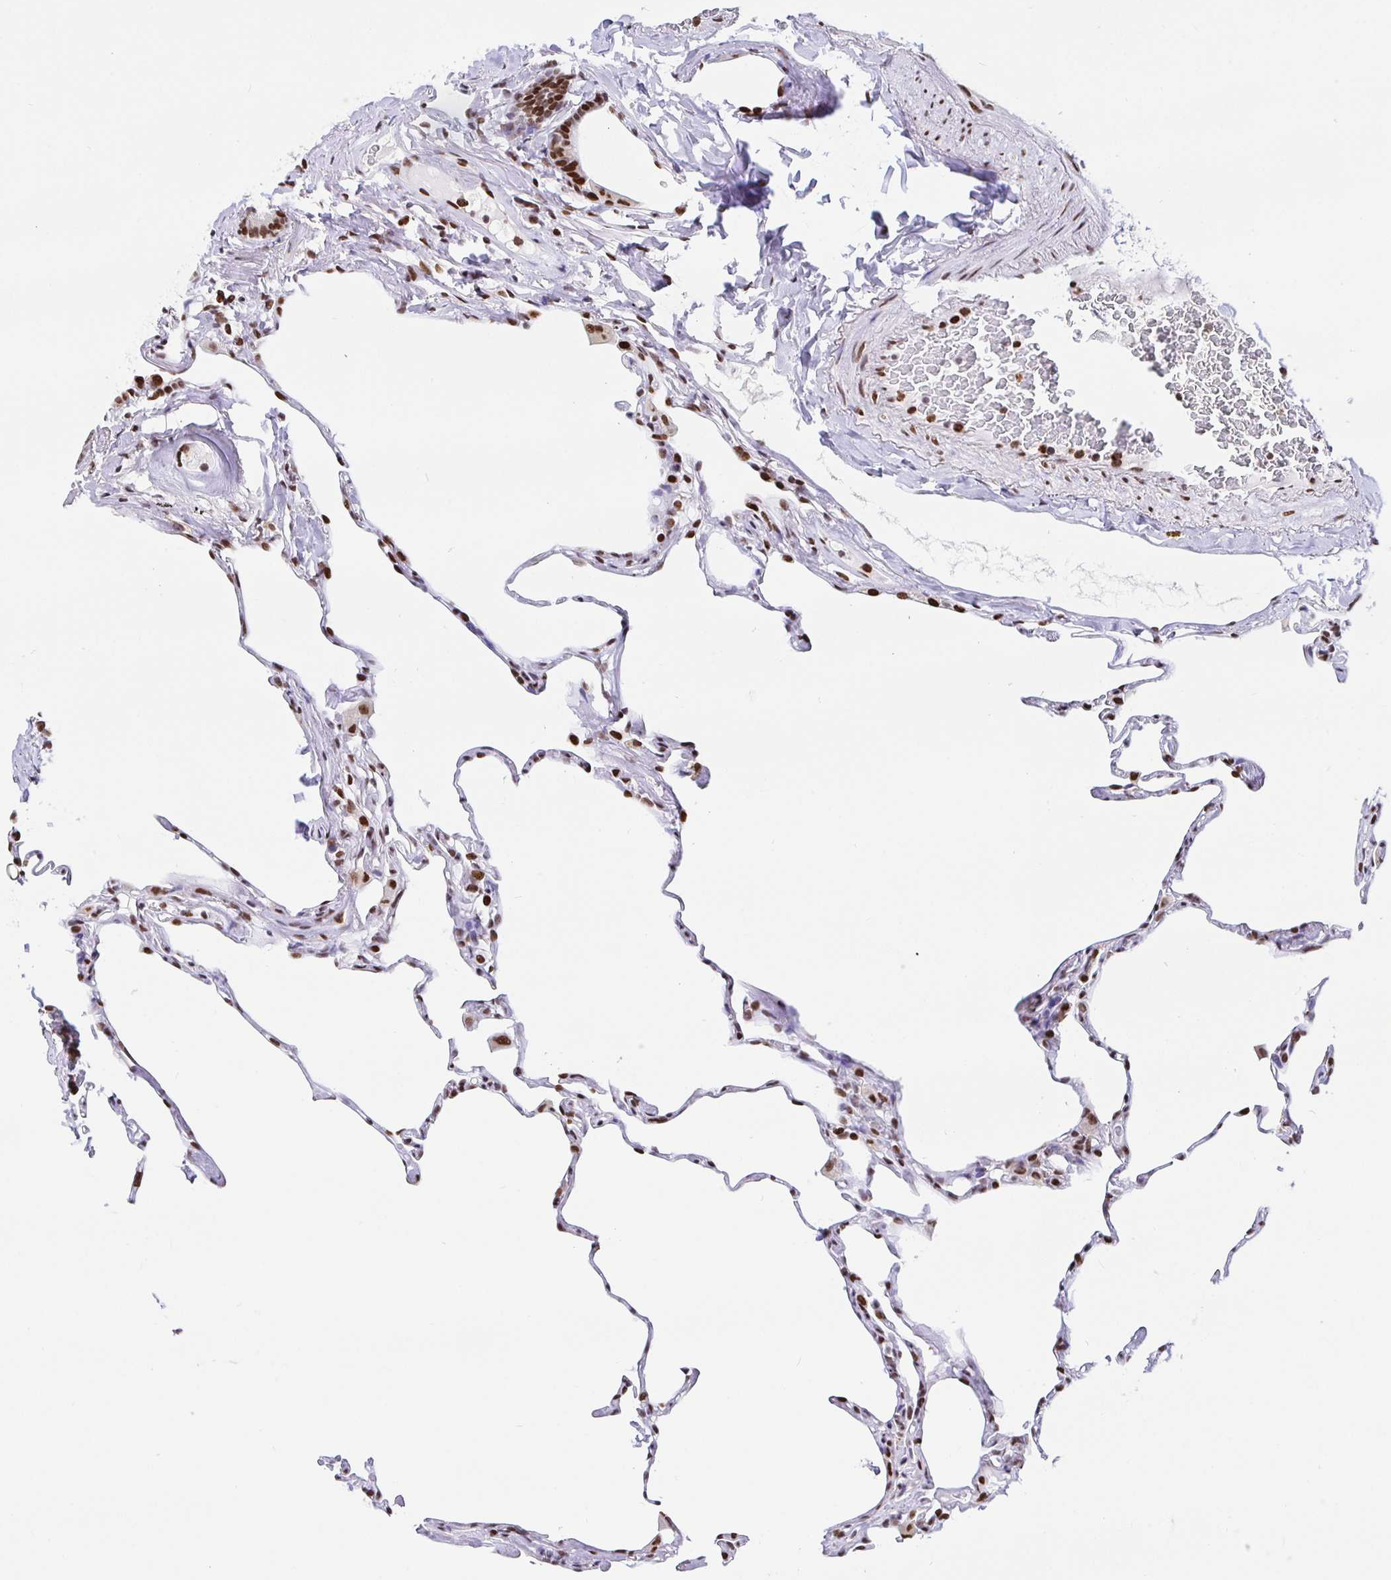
{"staining": {"intensity": "strong", "quantity": "25%-75%", "location": "nuclear"}, "tissue": "lung", "cell_type": "Alveolar cells", "image_type": "normal", "snomed": [{"axis": "morphology", "description": "Normal tissue, NOS"}, {"axis": "topography", "description": "Lung"}], "caption": "Approximately 25%-75% of alveolar cells in normal lung display strong nuclear protein staining as visualized by brown immunohistochemical staining.", "gene": "SETD5", "patient": {"sex": "male", "age": 65}}